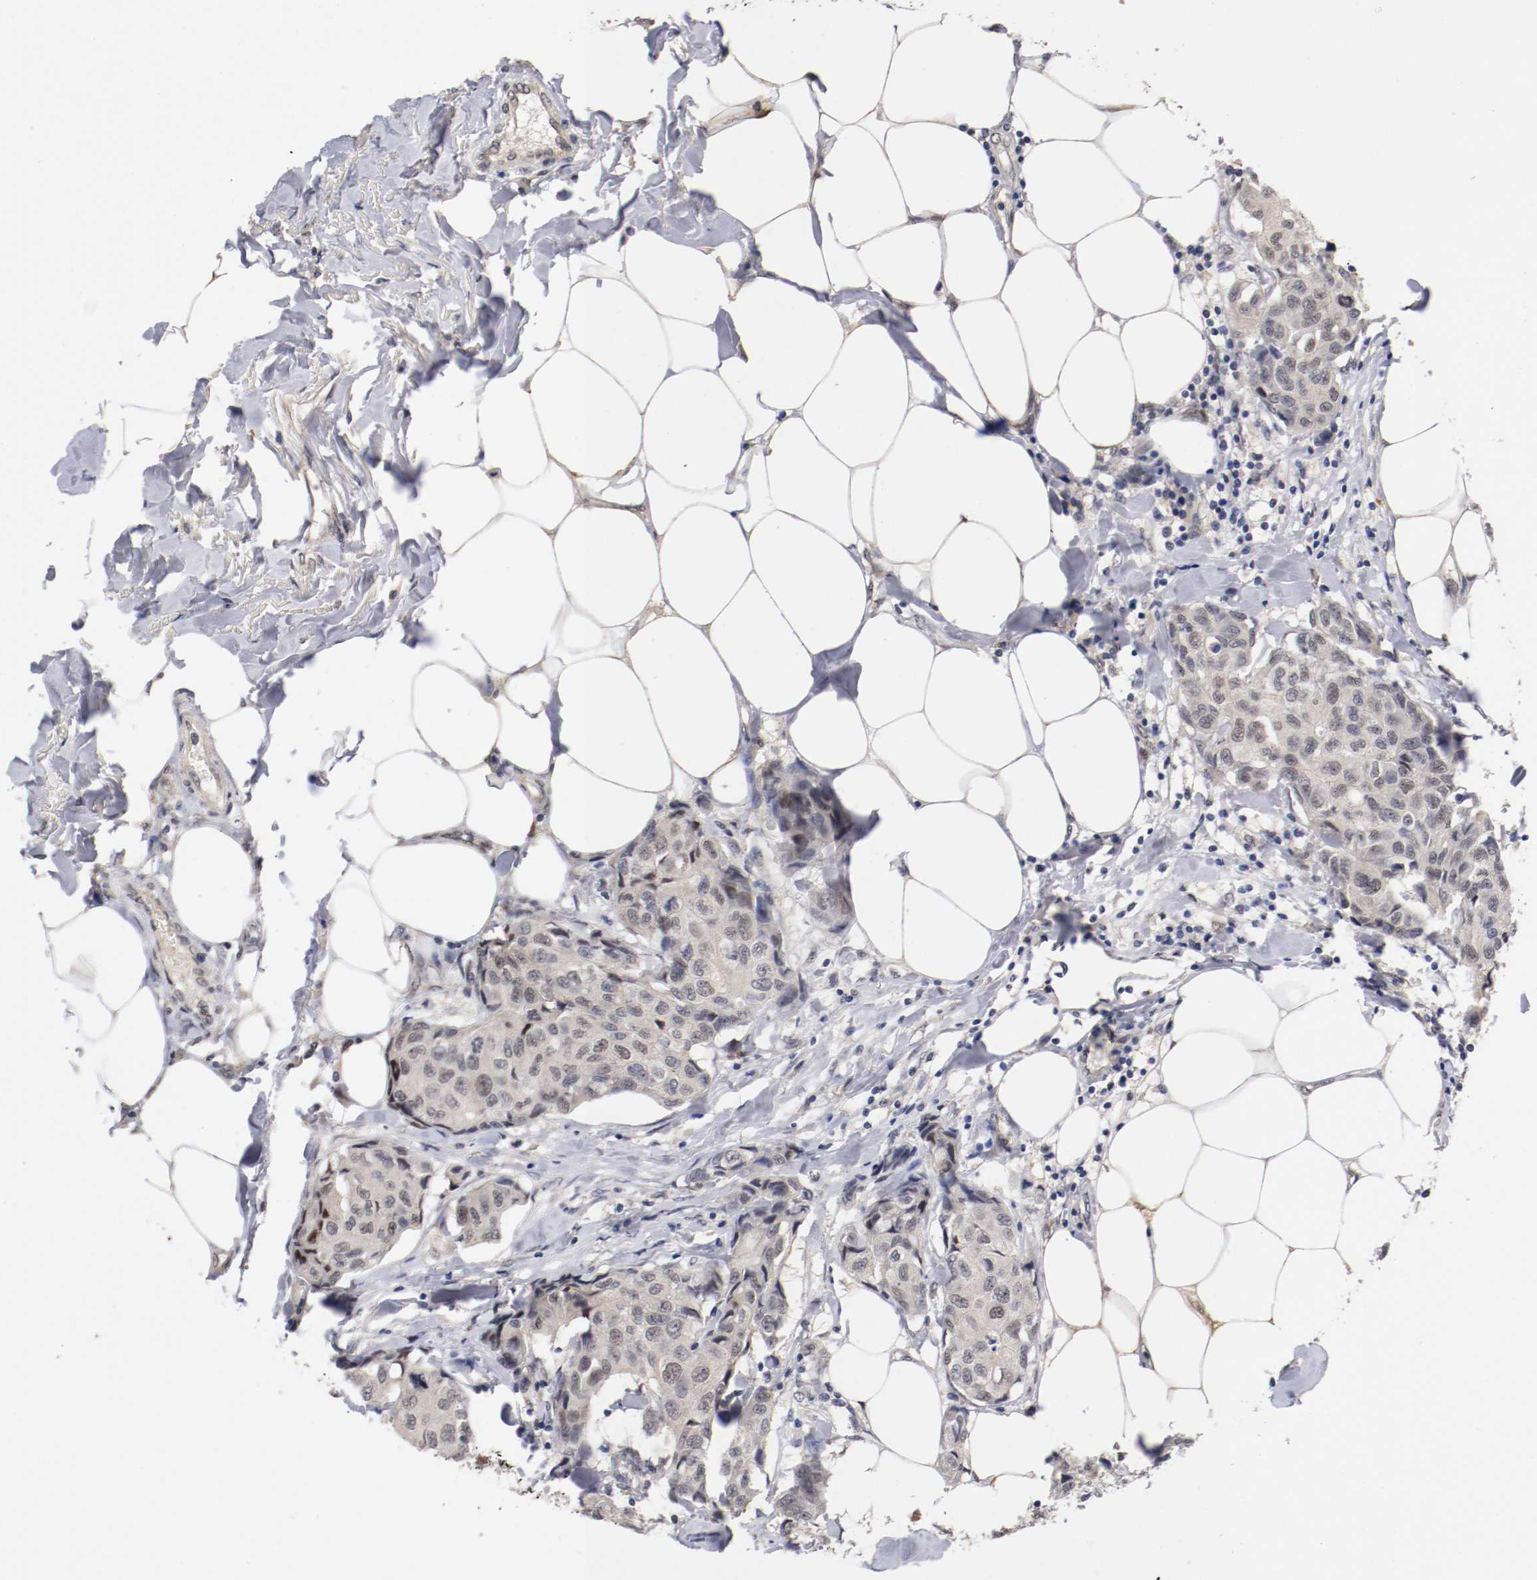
{"staining": {"intensity": "negative", "quantity": "none", "location": "none"}, "tissue": "breast cancer", "cell_type": "Tumor cells", "image_type": "cancer", "snomed": [{"axis": "morphology", "description": "Duct carcinoma"}, {"axis": "topography", "description": "Breast"}], "caption": "High power microscopy histopathology image of an immunohistochemistry micrograph of intraductal carcinoma (breast), revealing no significant expression in tumor cells. Nuclei are stained in blue.", "gene": "DNMT3B", "patient": {"sex": "female", "age": 80}}